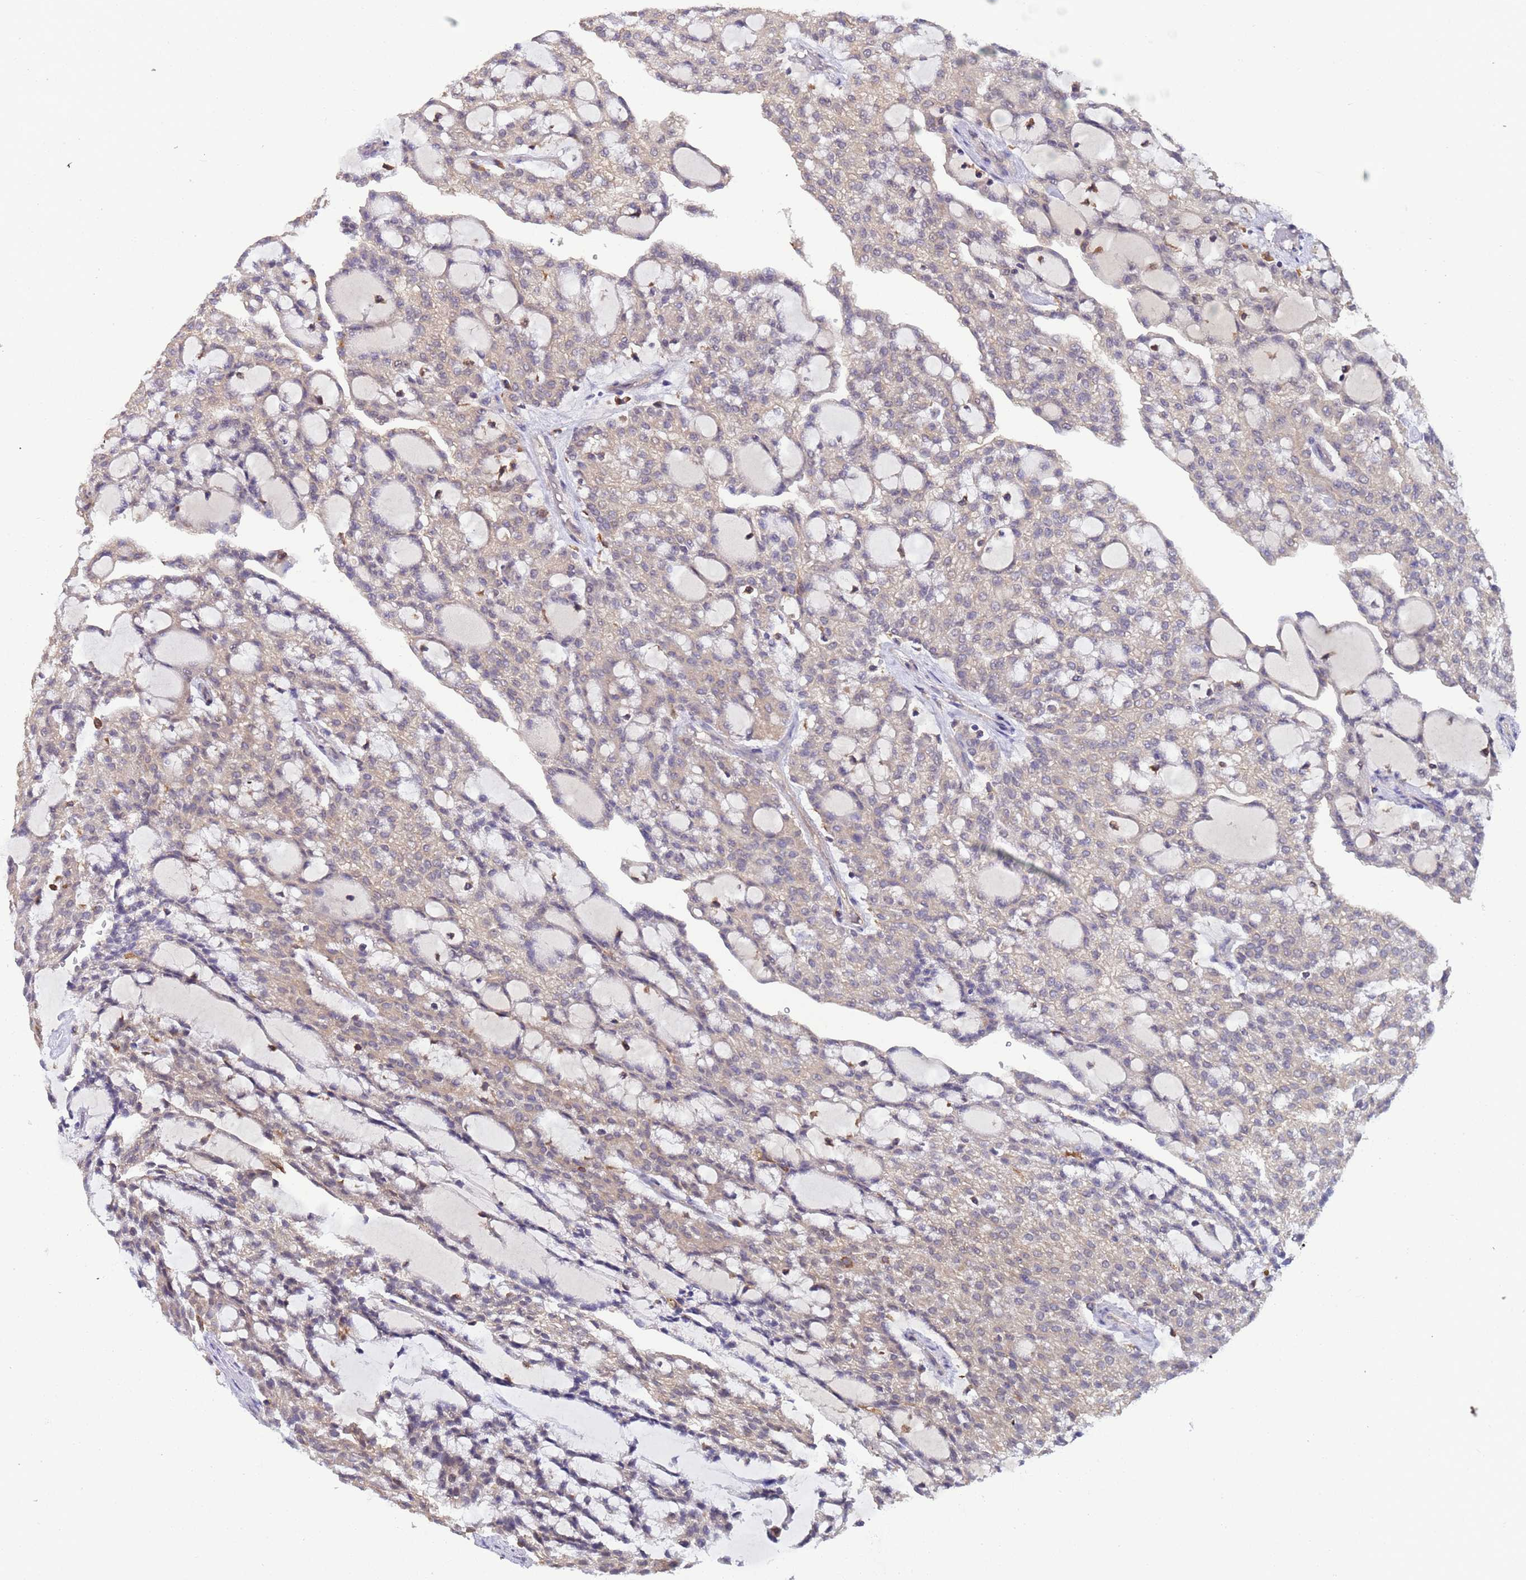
{"staining": {"intensity": "weak", "quantity": "25%-75%", "location": "cytoplasmic/membranous"}, "tissue": "renal cancer", "cell_type": "Tumor cells", "image_type": "cancer", "snomed": [{"axis": "morphology", "description": "Adenocarcinoma, NOS"}, {"axis": "topography", "description": "Kidney"}], "caption": "Immunohistochemistry (DAB) staining of renal cancer displays weak cytoplasmic/membranous protein staining in approximately 25%-75% of tumor cells.", "gene": "AMPD3", "patient": {"sex": "male", "age": 63}}